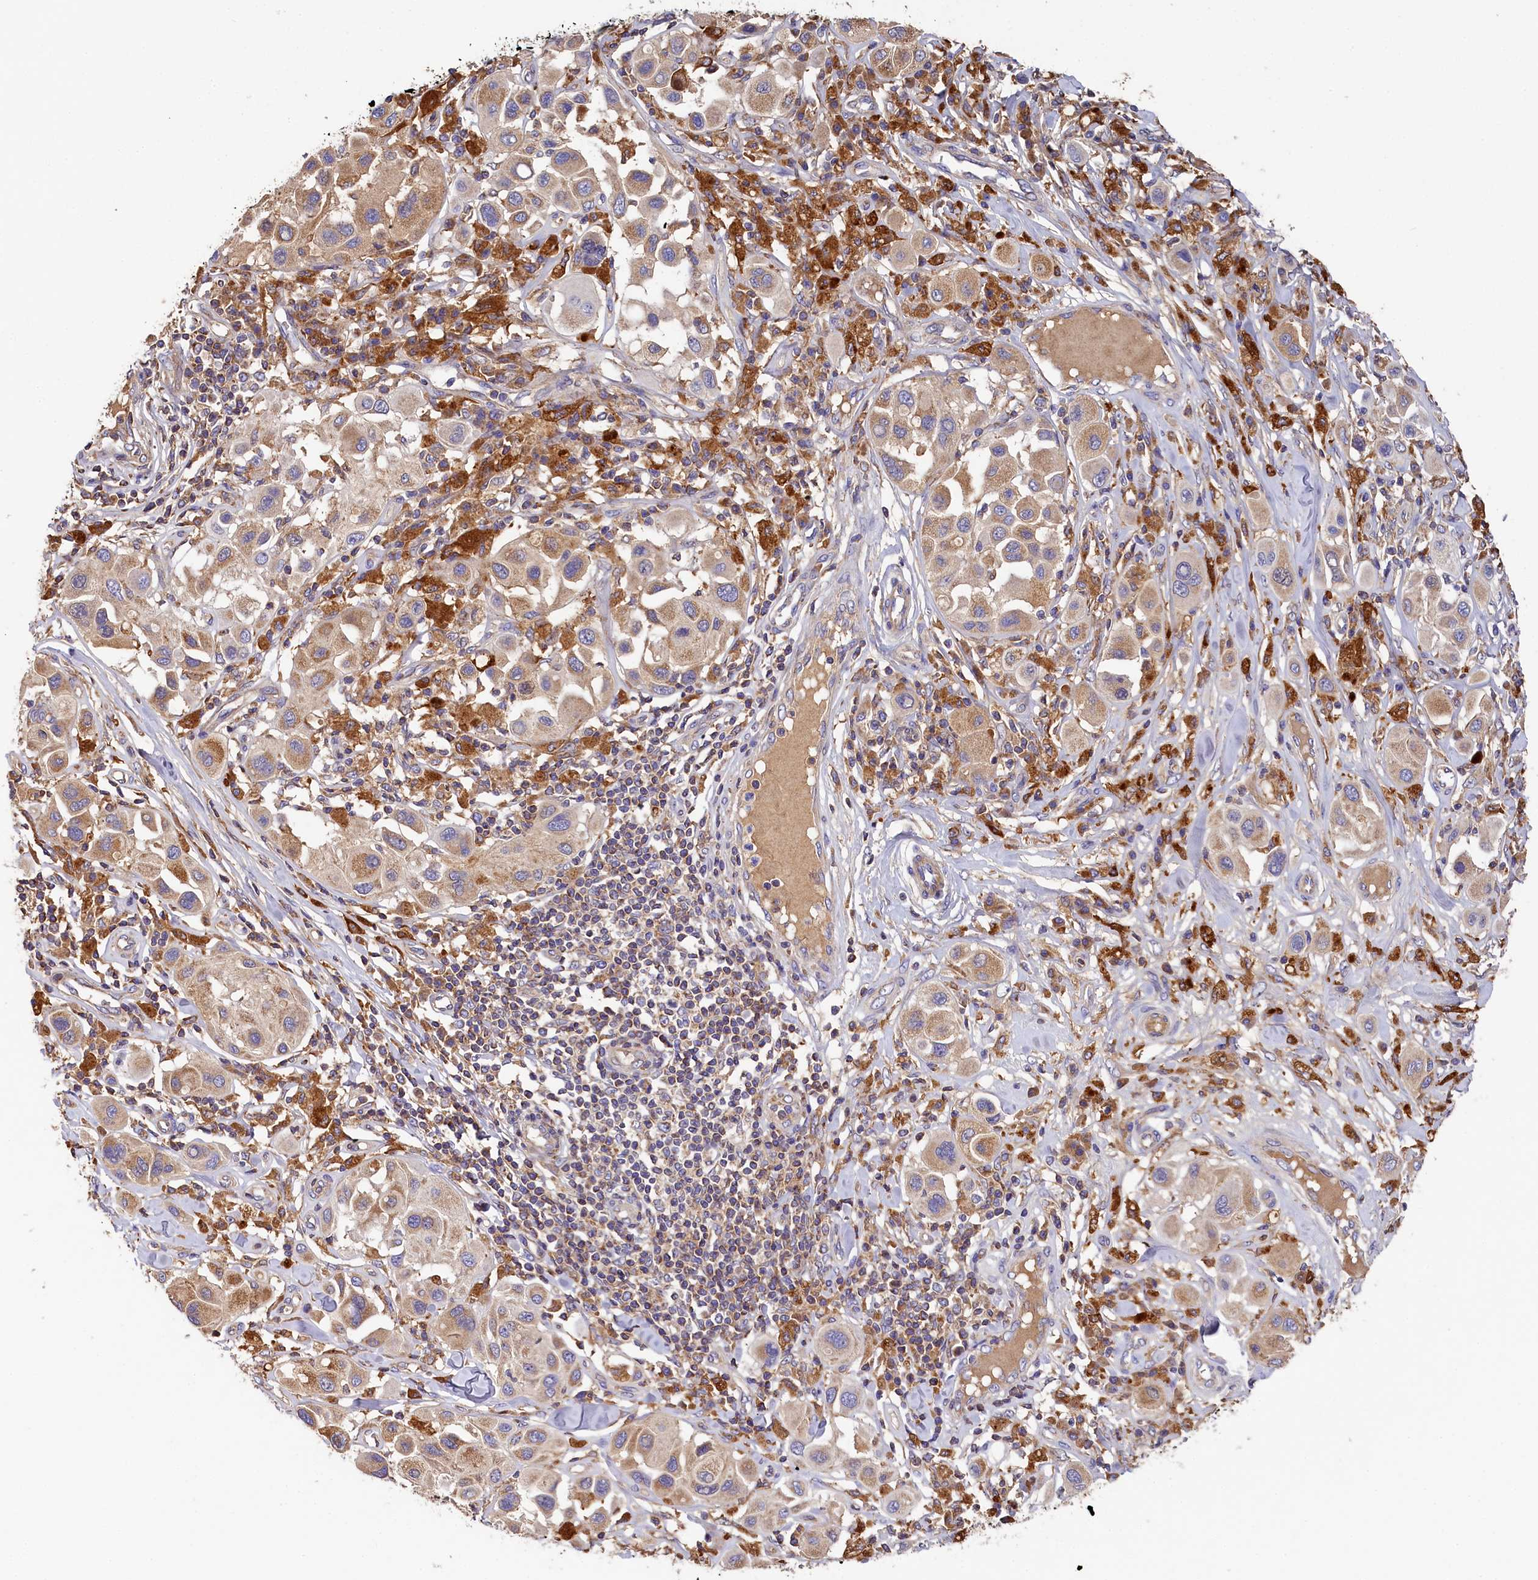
{"staining": {"intensity": "moderate", "quantity": ">75%", "location": "cytoplasmic/membranous"}, "tissue": "melanoma", "cell_type": "Tumor cells", "image_type": "cancer", "snomed": [{"axis": "morphology", "description": "Malignant melanoma, Metastatic site"}, {"axis": "topography", "description": "Skin"}], "caption": "The image exhibits a brown stain indicating the presence of a protein in the cytoplasmic/membranous of tumor cells in melanoma.", "gene": "SEC31B", "patient": {"sex": "male", "age": 41}}